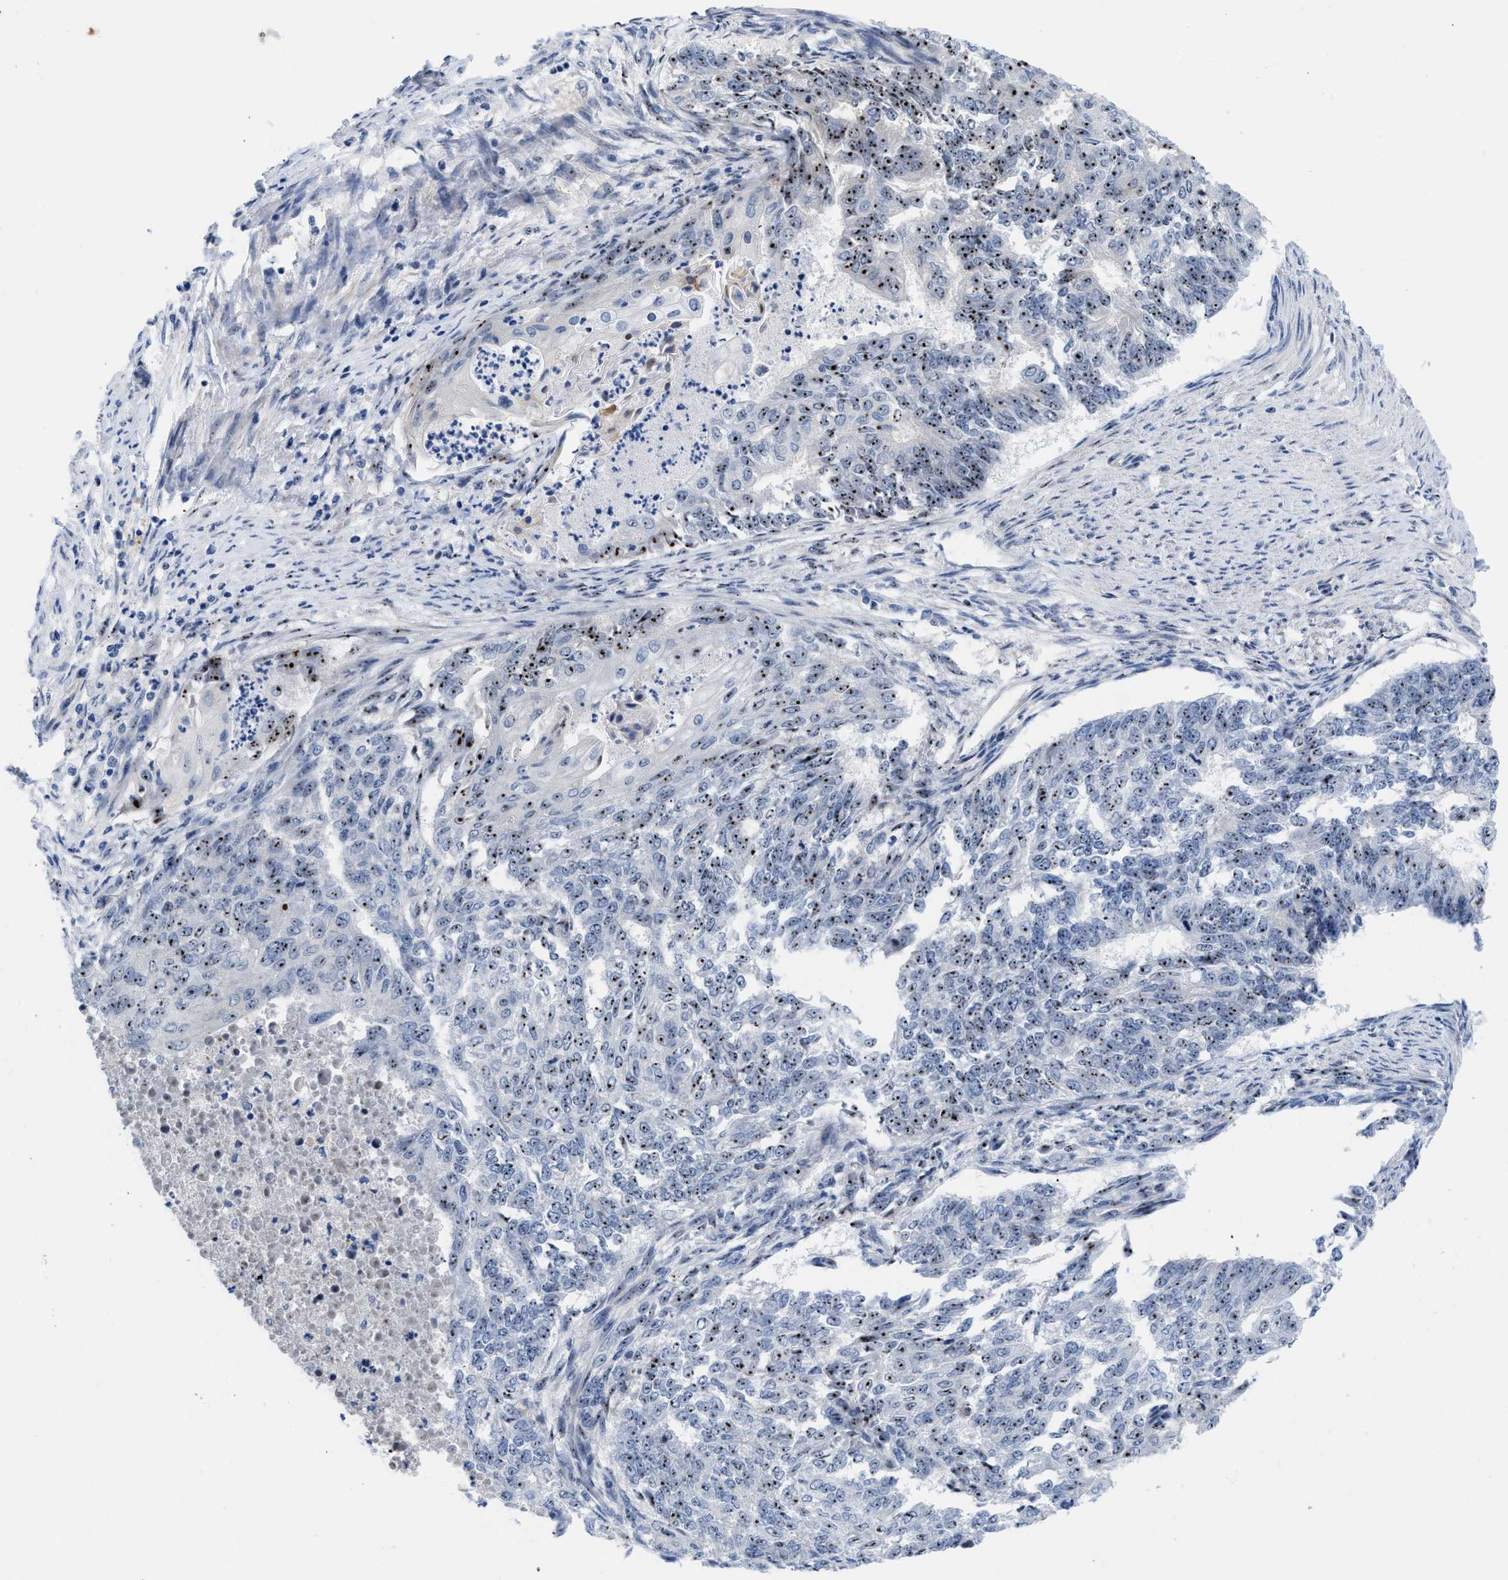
{"staining": {"intensity": "moderate", "quantity": ">75%", "location": "nuclear"}, "tissue": "endometrial cancer", "cell_type": "Tumor cells", "image_type": "cancer", "snomed": [{"axis": "morphology", "description": "Adenocarcinoma, NOS"}, {"axis": "topography", "description": "Endometrium"}], "caption": "Immunohistochemistry (IHC) photomicrograph of neoplastic tissue: adenocarcinoma (endometrial) stained using immunohistochemistry reveals medium levels of moderate protein expression localized specifically in the nuclear of tumor cells, appearing as a nuclear brown color.", "gene": "NOP58", "patient": {"sex": "female", "age": 32}}